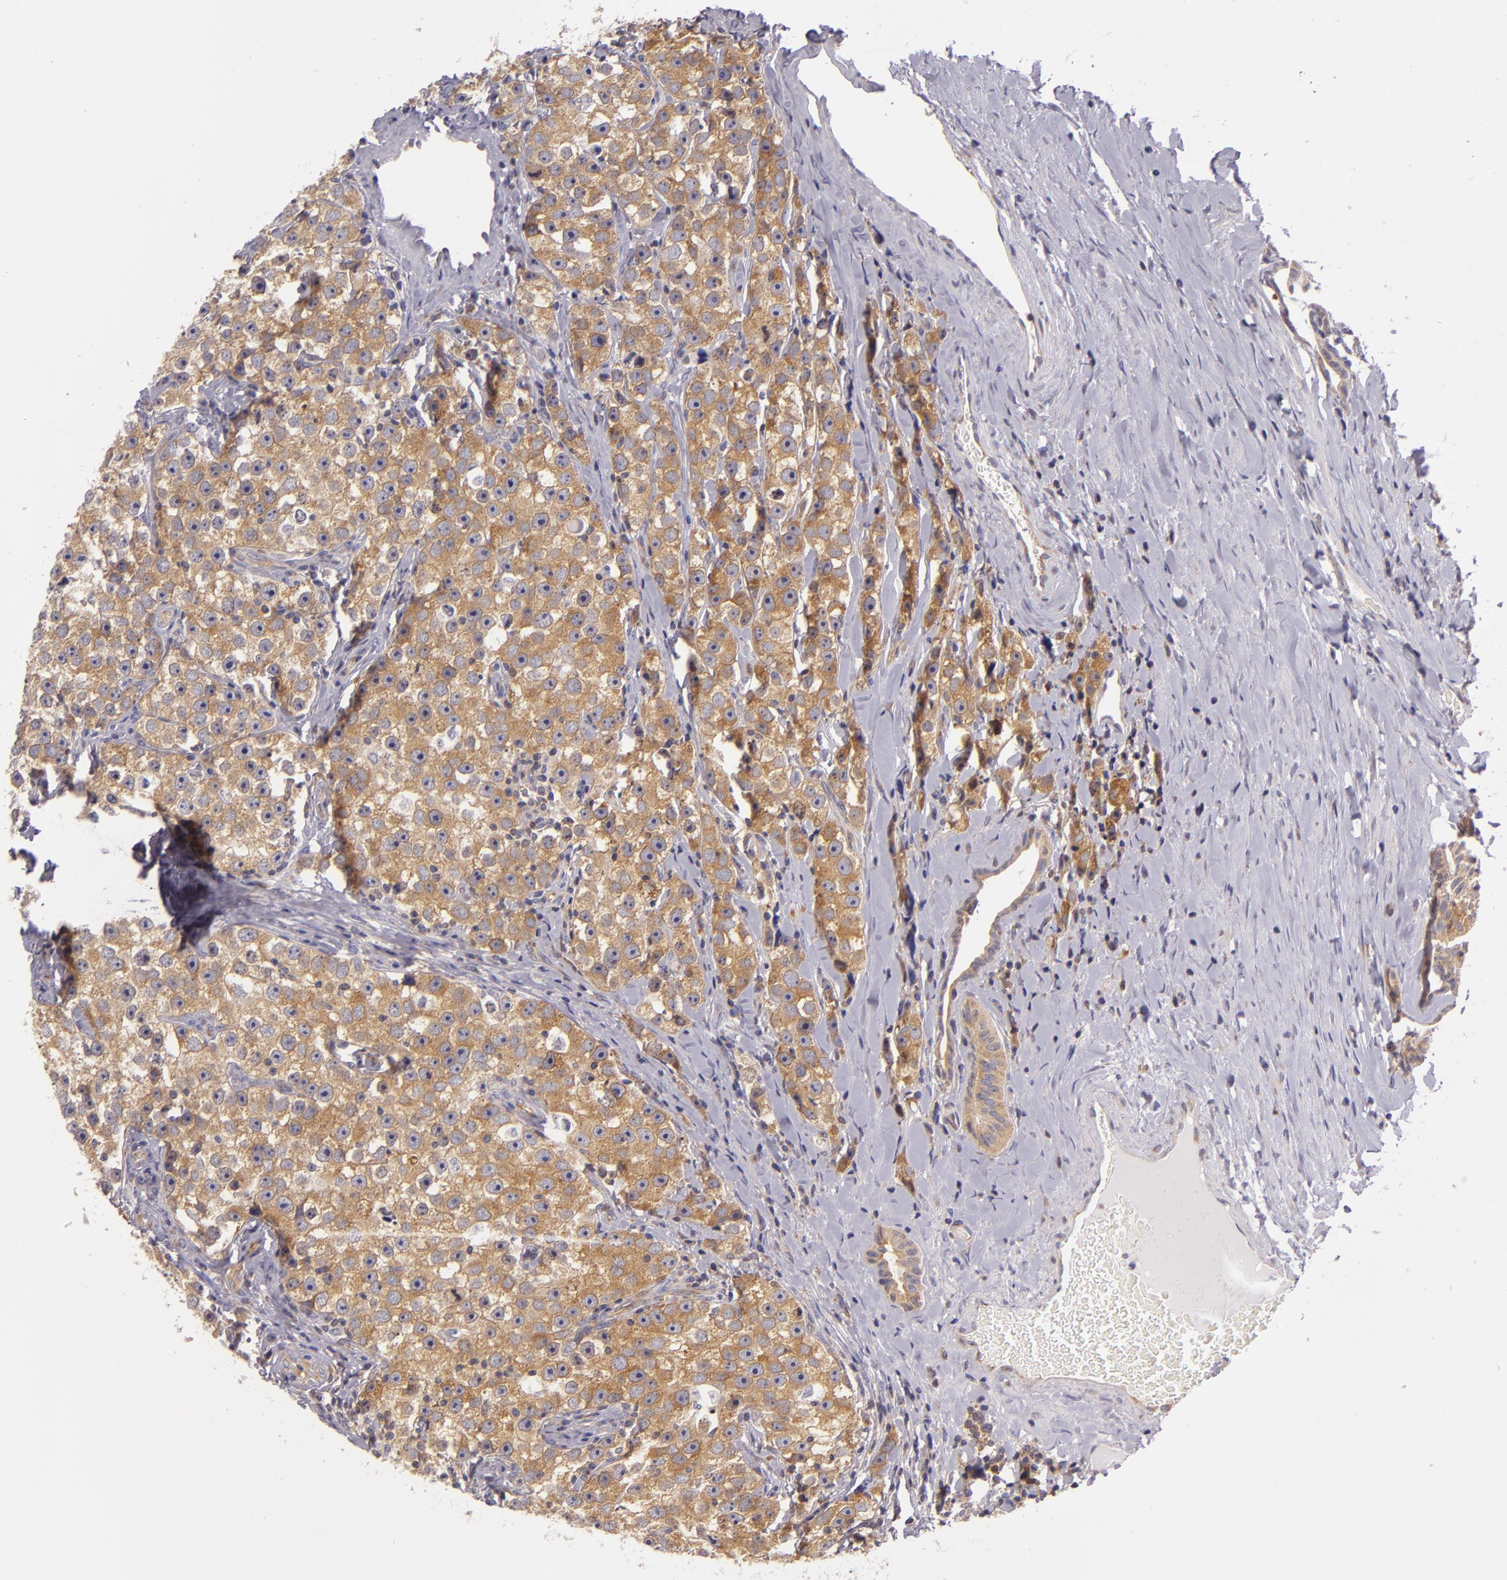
{"staining": {"intensity": "moderate", "quantity": ">75%", "location": "cytoplasmic/membranous"}, "tissue": "testis cancer", "cell_type": "Tumor cells", "image_type": "cancer", "snomed": [{"axis": "morphology", "description": "Seminoma, NOS"}, {"axis": "topography", "description": "Testis"}], "caption": "This histopathology image reveals immunohistochemistry staining of human testis cancer, with medium moderate cytoplasmic/membranous staining in approximately >75% of tumor cells.", "gene": "UPF3B", "patient": {"sex": "male", "age": 32}}